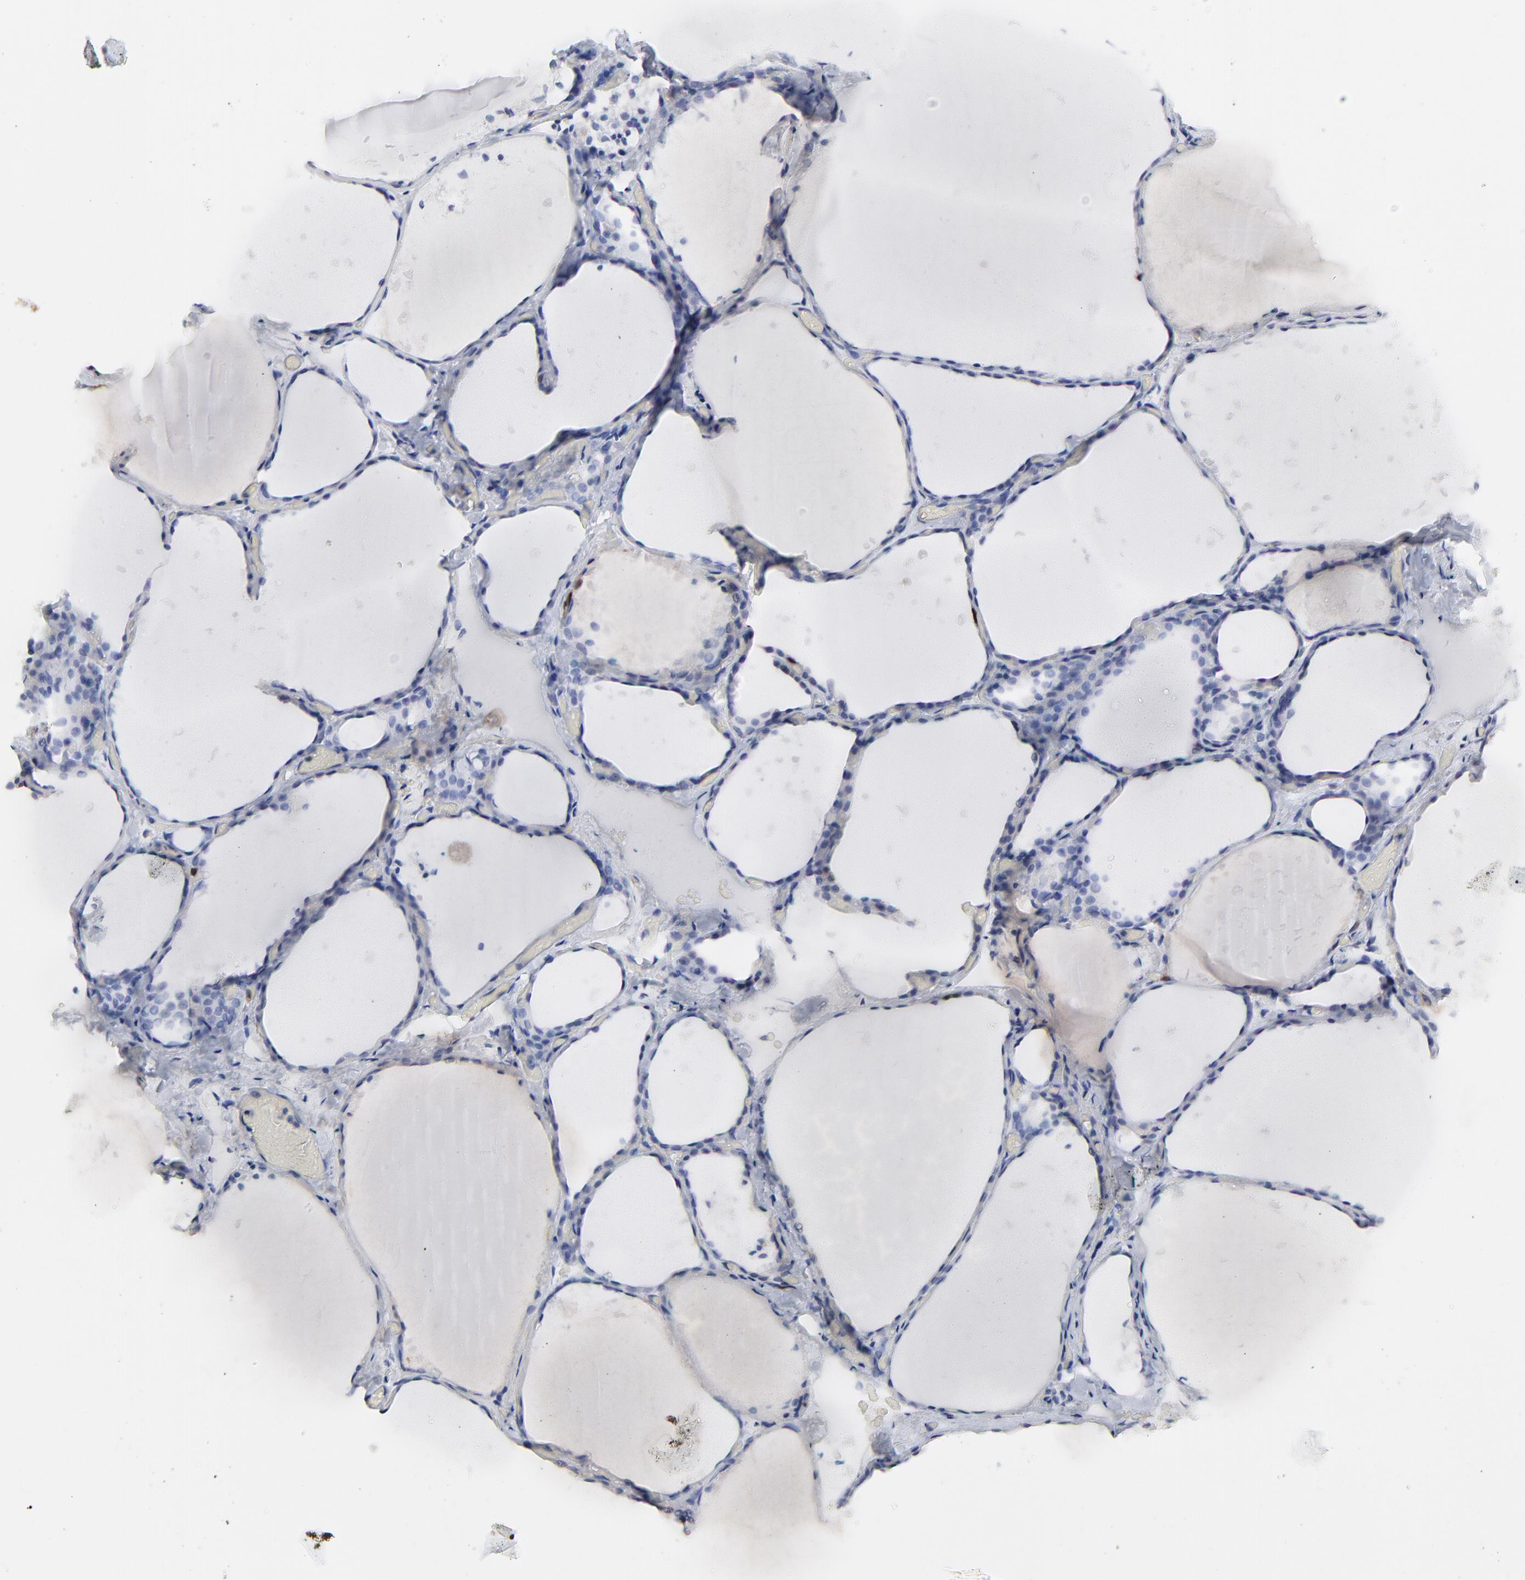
{"staining": {"intensity": "negative", "quantity": "none", "location": "none"}, "tissue": "thyroid gland", "cell_type": "Glandular cells", "image_type": "normal", "snomed": [{"axis": "morphology", "description": "Normal tissue, NOS"}, {"axis": "topography", "description": "Thyroid gland"}], "caption": "Immunohistochemical staining of normal human thyroid gland shows no significant positivity in glandular cells.", "gene": "NCAPH", "patient": {"sex": "female", "age": 22}}